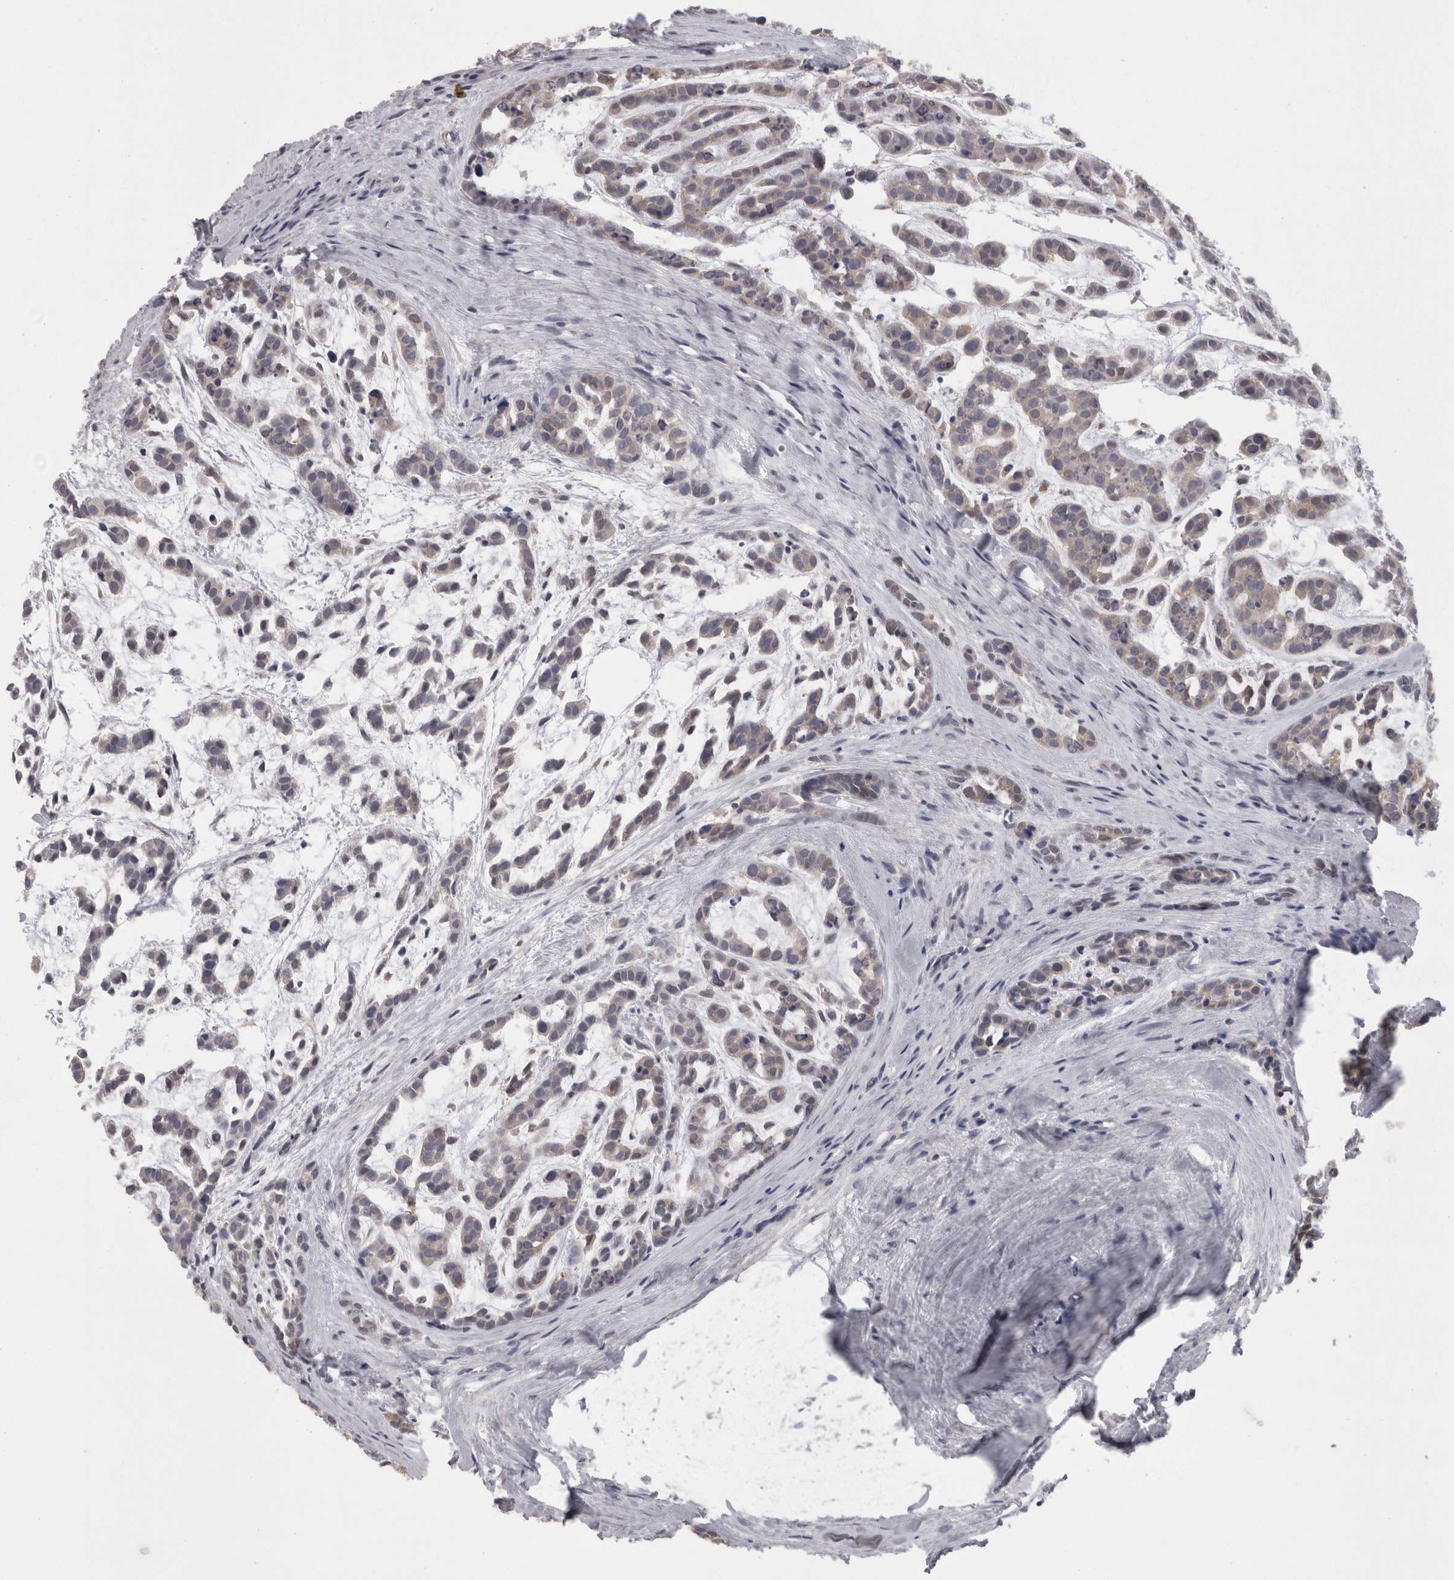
{"staining": {"intensity": "weak", "quantity": "<25%", "location": "cytoplasmic/membranous"}, "tissue": "head and neck cancer", "cell_type": "Tumor cells", "image_type": "cancer", "snomed": [{"axis": "morphology", "description": "Adenocarcinoma, NOS"}, {"axis": "morphology", "description": "Adenoma, NOS"}, {"axis": "topography", "description": "Head-Neck"}], "caption": "Immunohistochemistry photomicrograph of neoplastic tissue: head and neck cancer stained with DAB reveals no significant protein staining in tumor cells. (DAB (3,3'-diaminobenzidine) immunohistochemistry (IHC), high magnification).", "gene": "CAMK2D", "patient": {"sex": "female", "age": 55}}